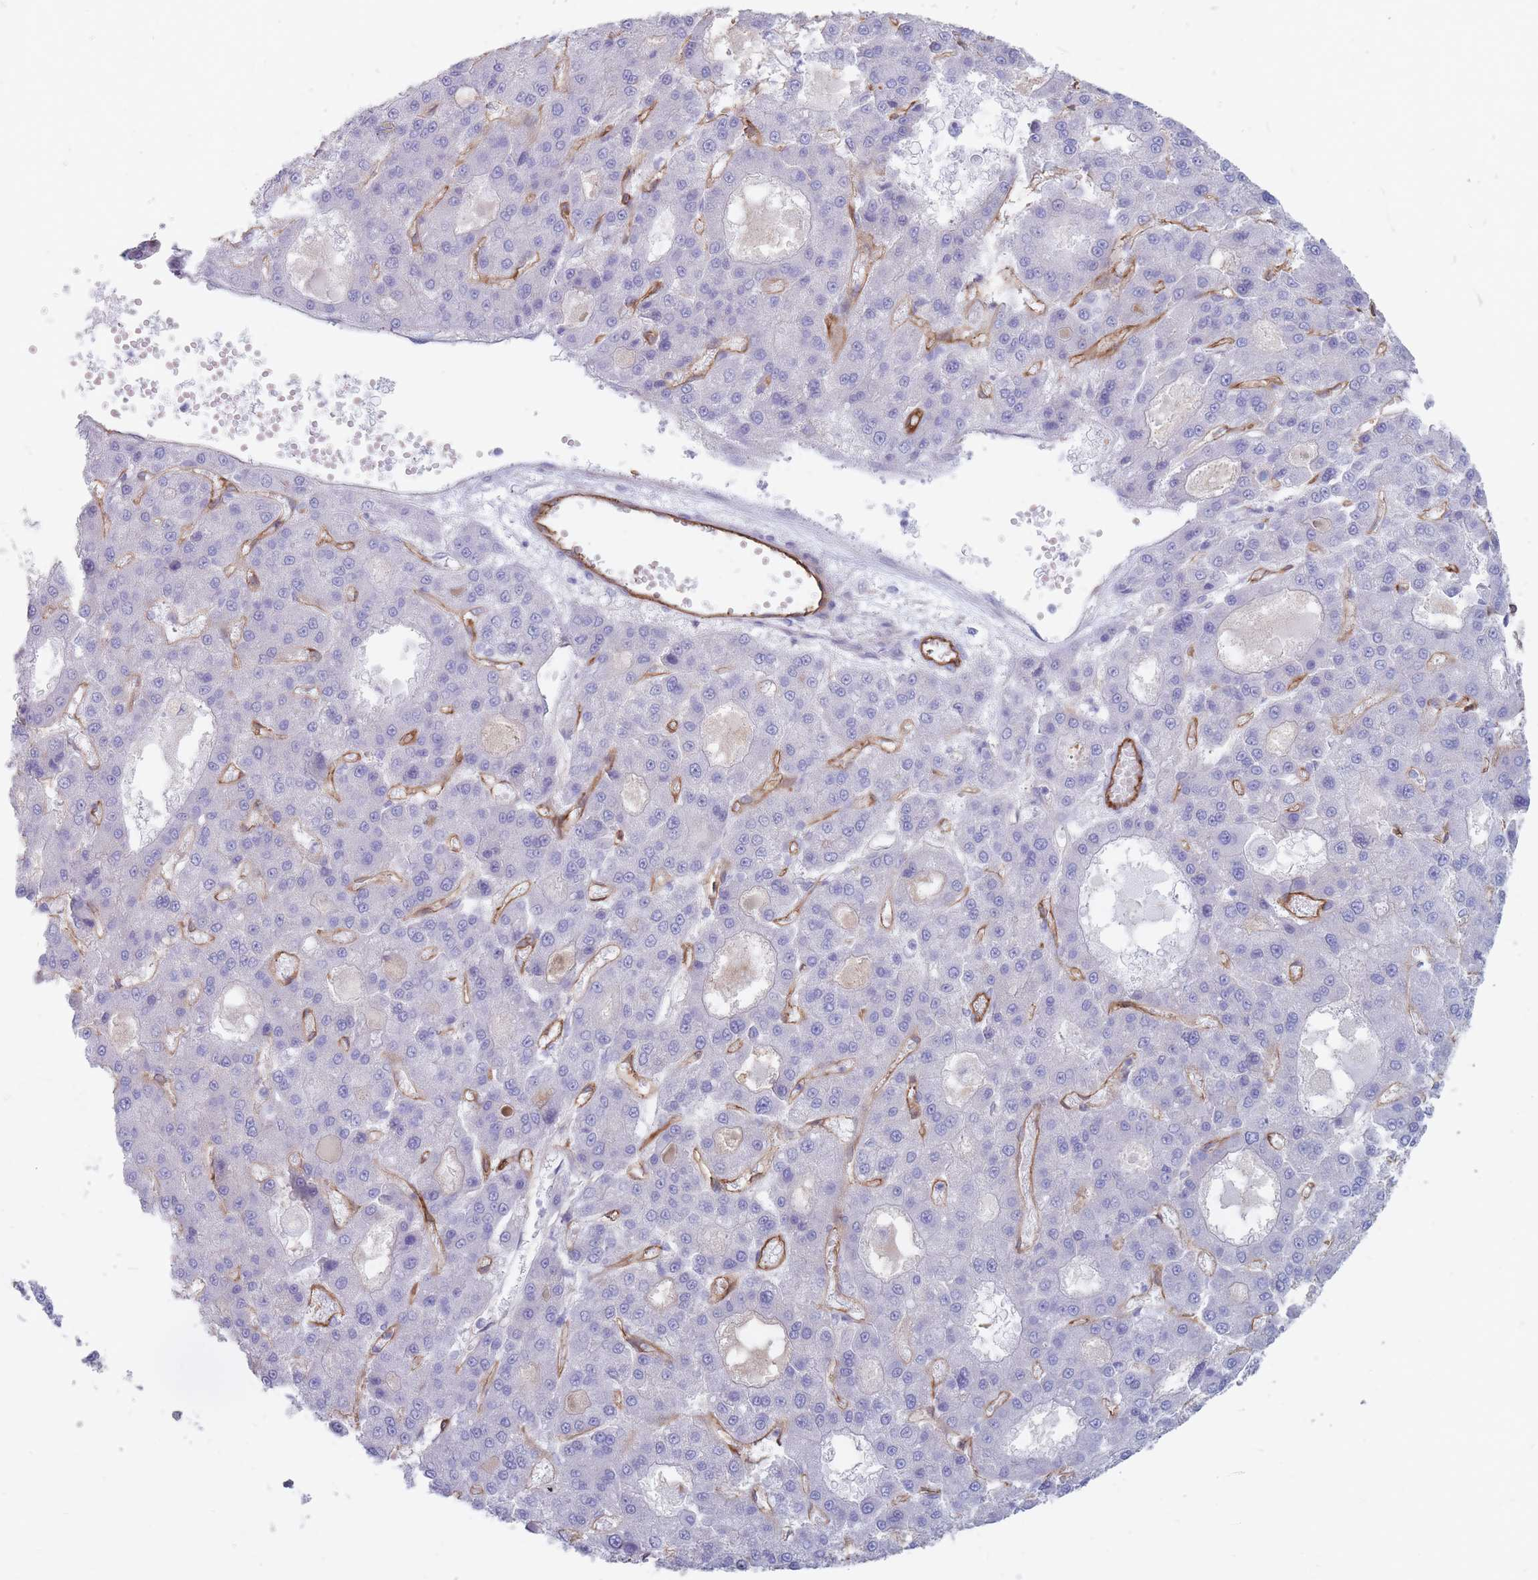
{"staining": {"intensity": "negative", "quantity": "none", "location": "none"}, "tissue": "liver cancer", "cell_type": "Tumor cells", "image_type": "cancer", "snomed": [{"axis": "morphology", "description": "Carcinoma, Hepatocellular, NOS"}, {"axis": "topography", "description": "Liver"}], "caption": "Tumor cells are negative for protein expression in human liver cancer (hepatocellular carcinoma).", "gene": "PLPP1", "patient": {"sex": "male", "age": 70}}